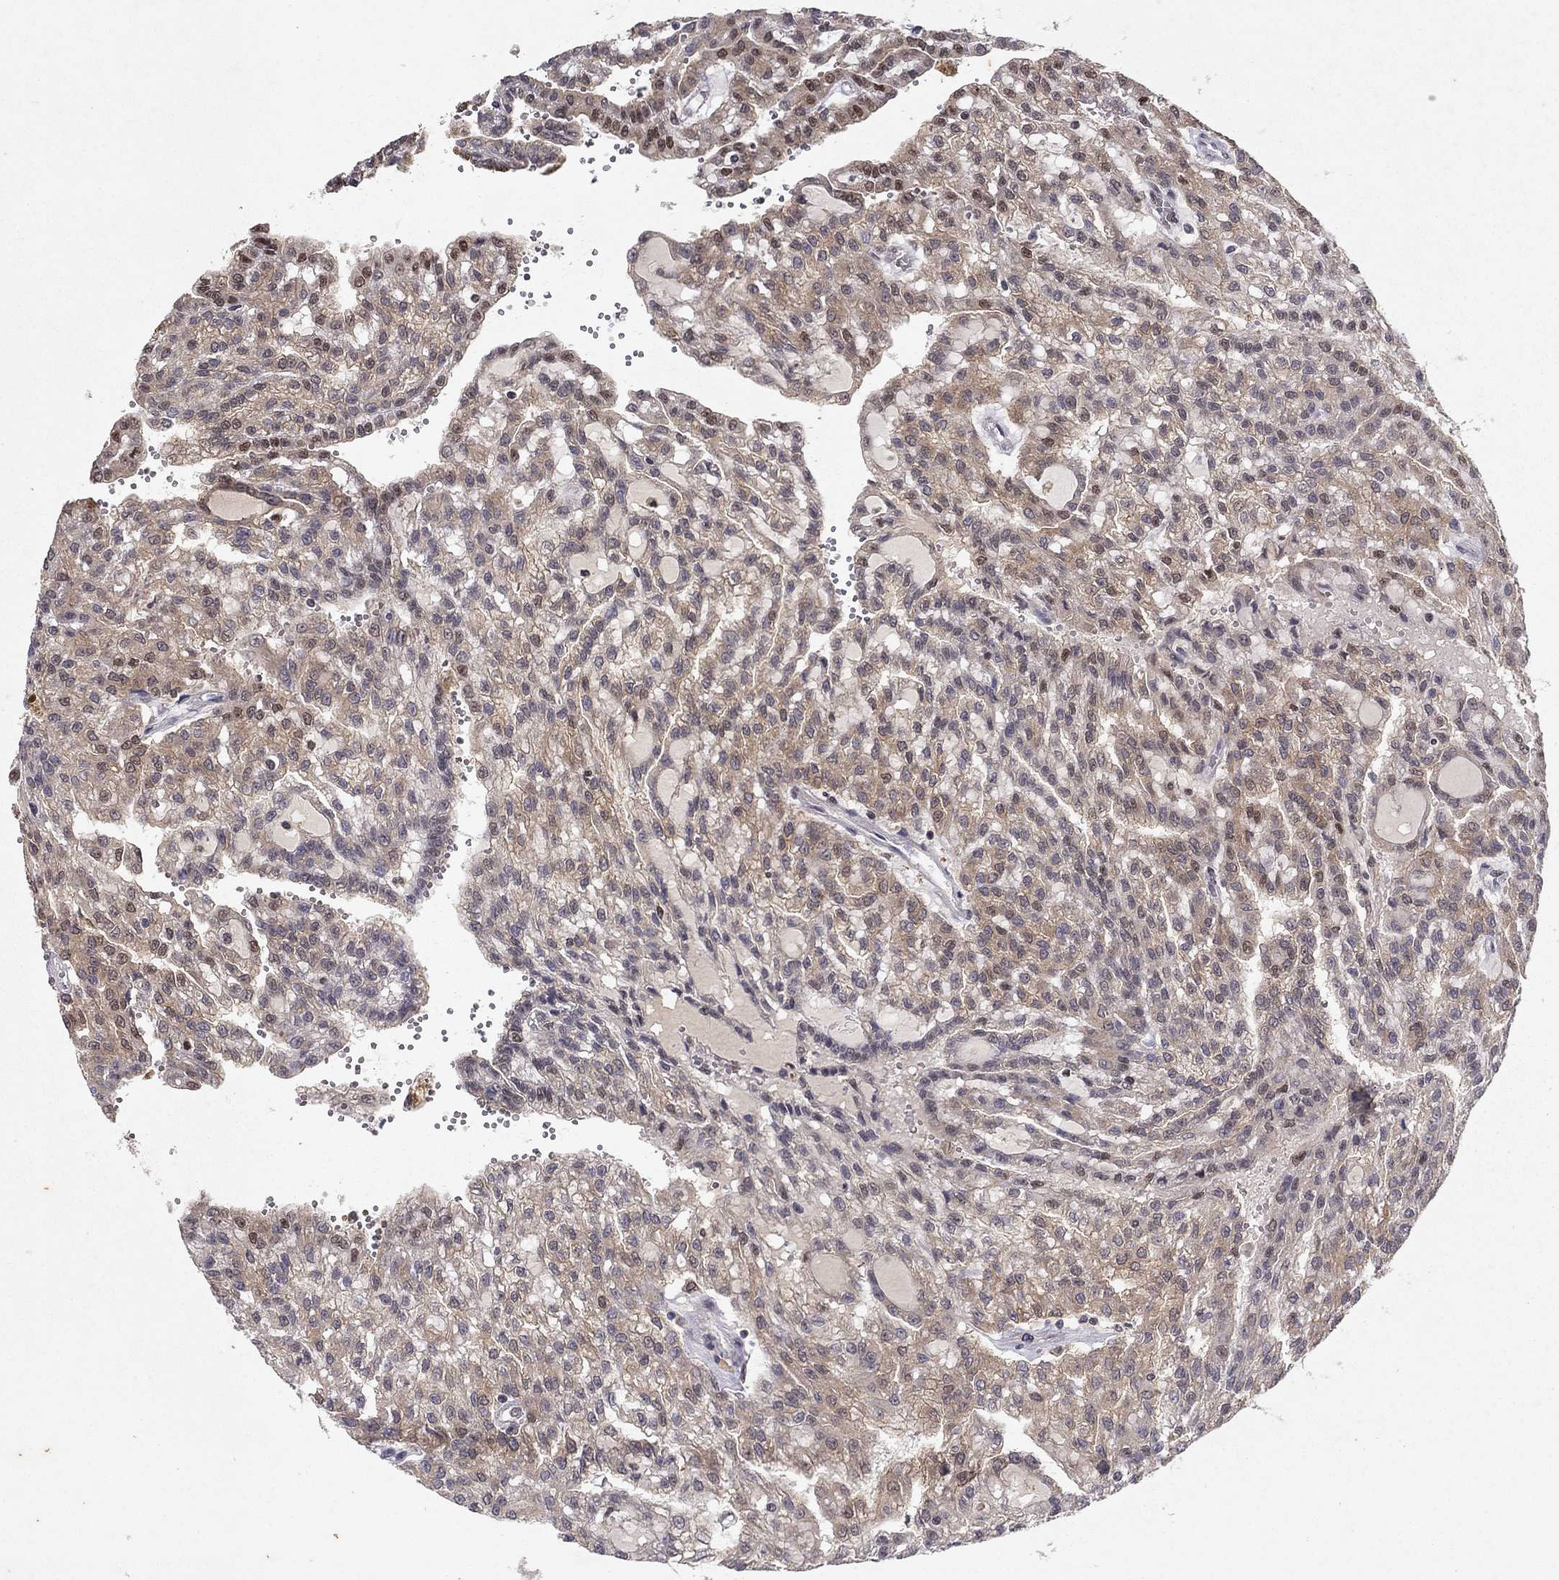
{"staining": {"intensity": "moderate", "quantity": "<25%", "location": "nuclear"}, "tissue": "renal cancer", "cell_type": "Tumor cells", "image_type": "cancer", "snomed": [{"axis": "morphology", "description": "Adenocarcinoma, NOS"}, {"axis": "topography", "description": "Kidney"}], "caption": "High-magnification brightfield microscopy of renal adenocarcinoma stained with DAB (3,3'-diaminobenzidine) (brown) and counterstained with hematoxylin (blue). tumor cells exhibit moderate nuclear positivity is present in approximately<25% of cells. (Brightfield microscopy of DAB IHC at high magnification).", "gene": "CRTC1", "patient": {"sex": "male", "age": 63}}